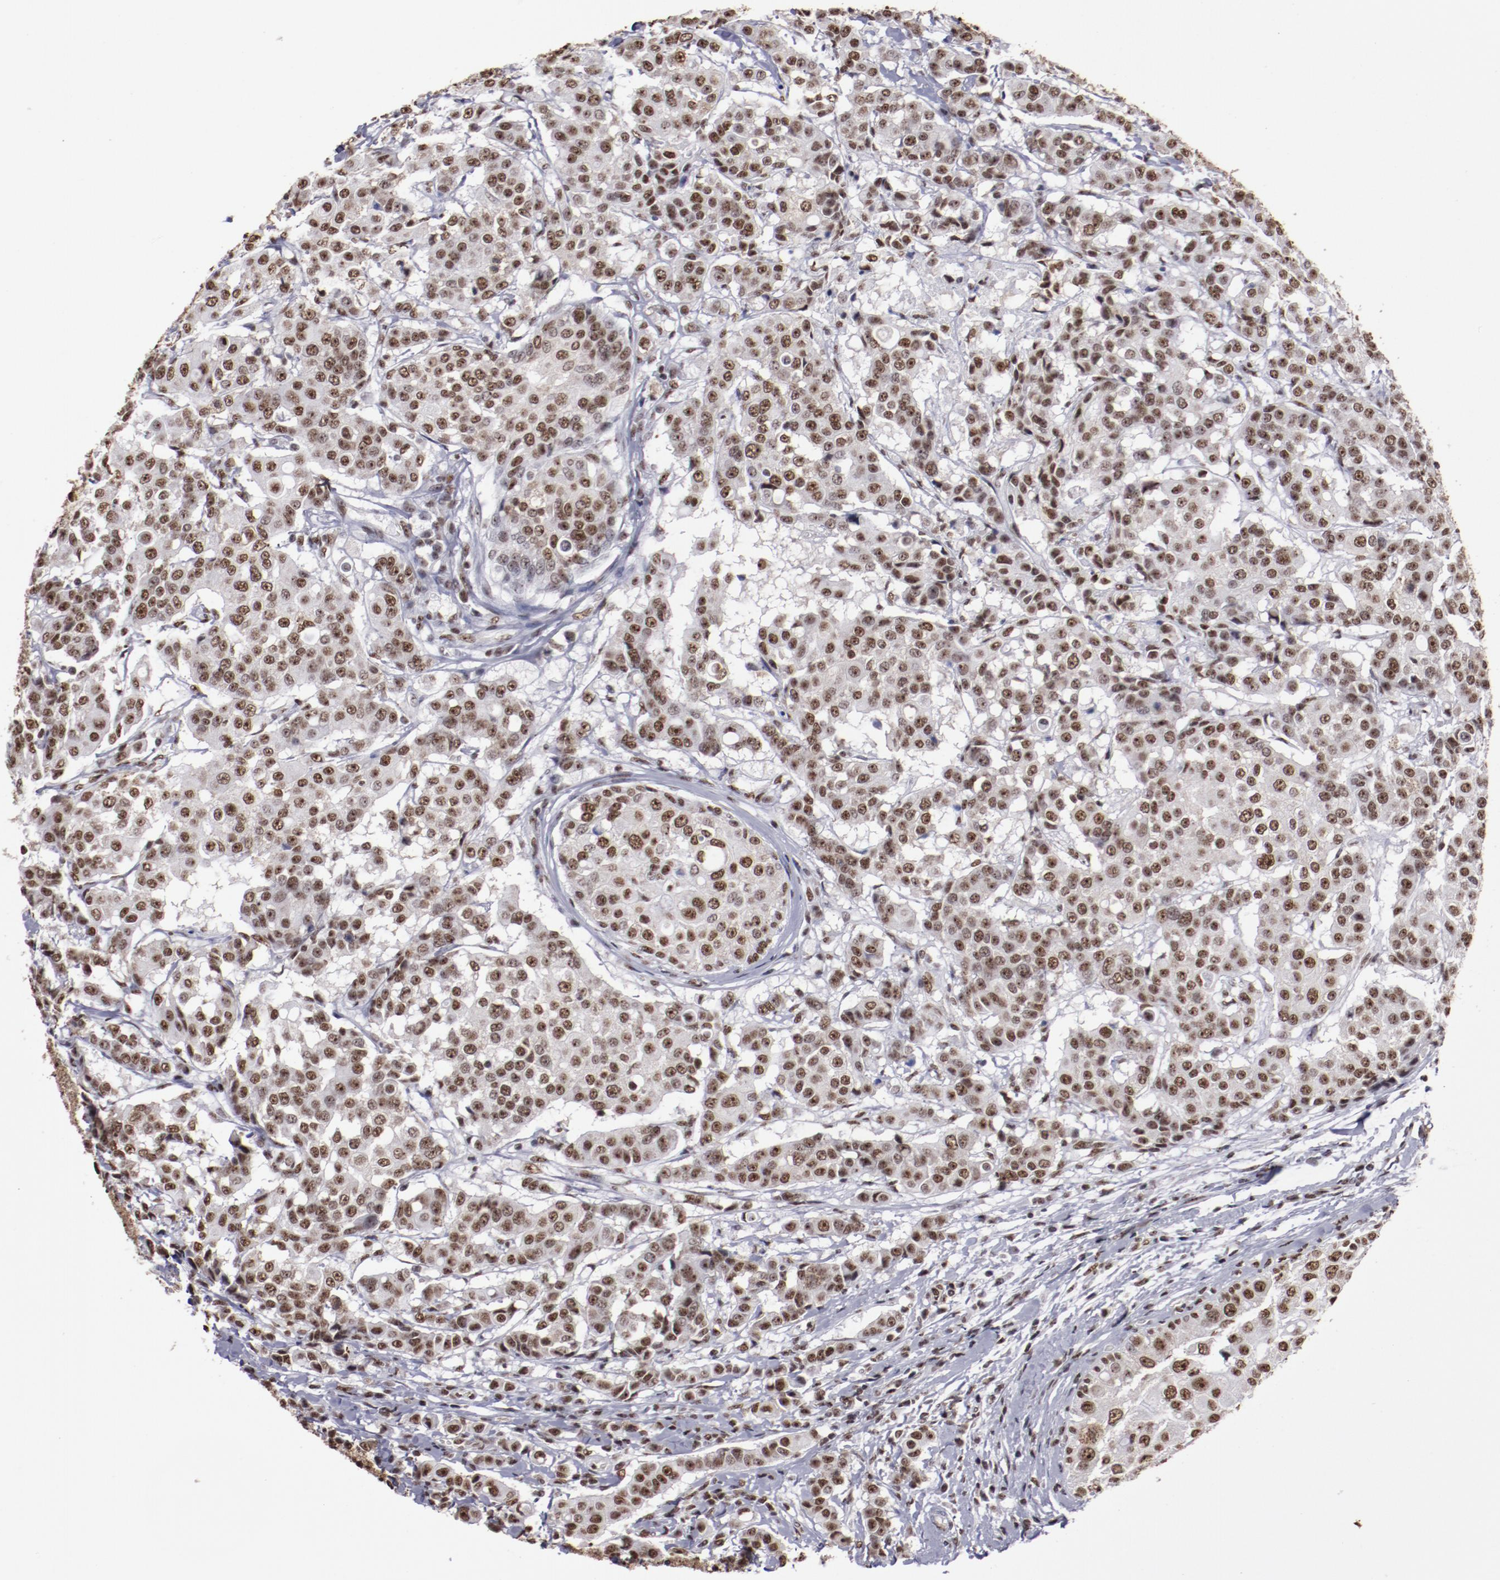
{"staining": {"intensity": "strong", "quantity": ">75%", "location": "nuclear"}, "tissue": "breast cancer", "cell_type": "Tumor cells", "image_type": "cancer", "snomed": [{"axis": "morphology", "description": "Duct carcinoma"}, {"axis": "topography", "description": "Breast"}], "caption": "Intraductal carcinoma (breast) stained for a protein (brown) displays strong nuclear positive staining in approximately >75% of tumor cells.", "gene": "HNRNPA2B1", "patient": {"sex": "female", "age": 27}}